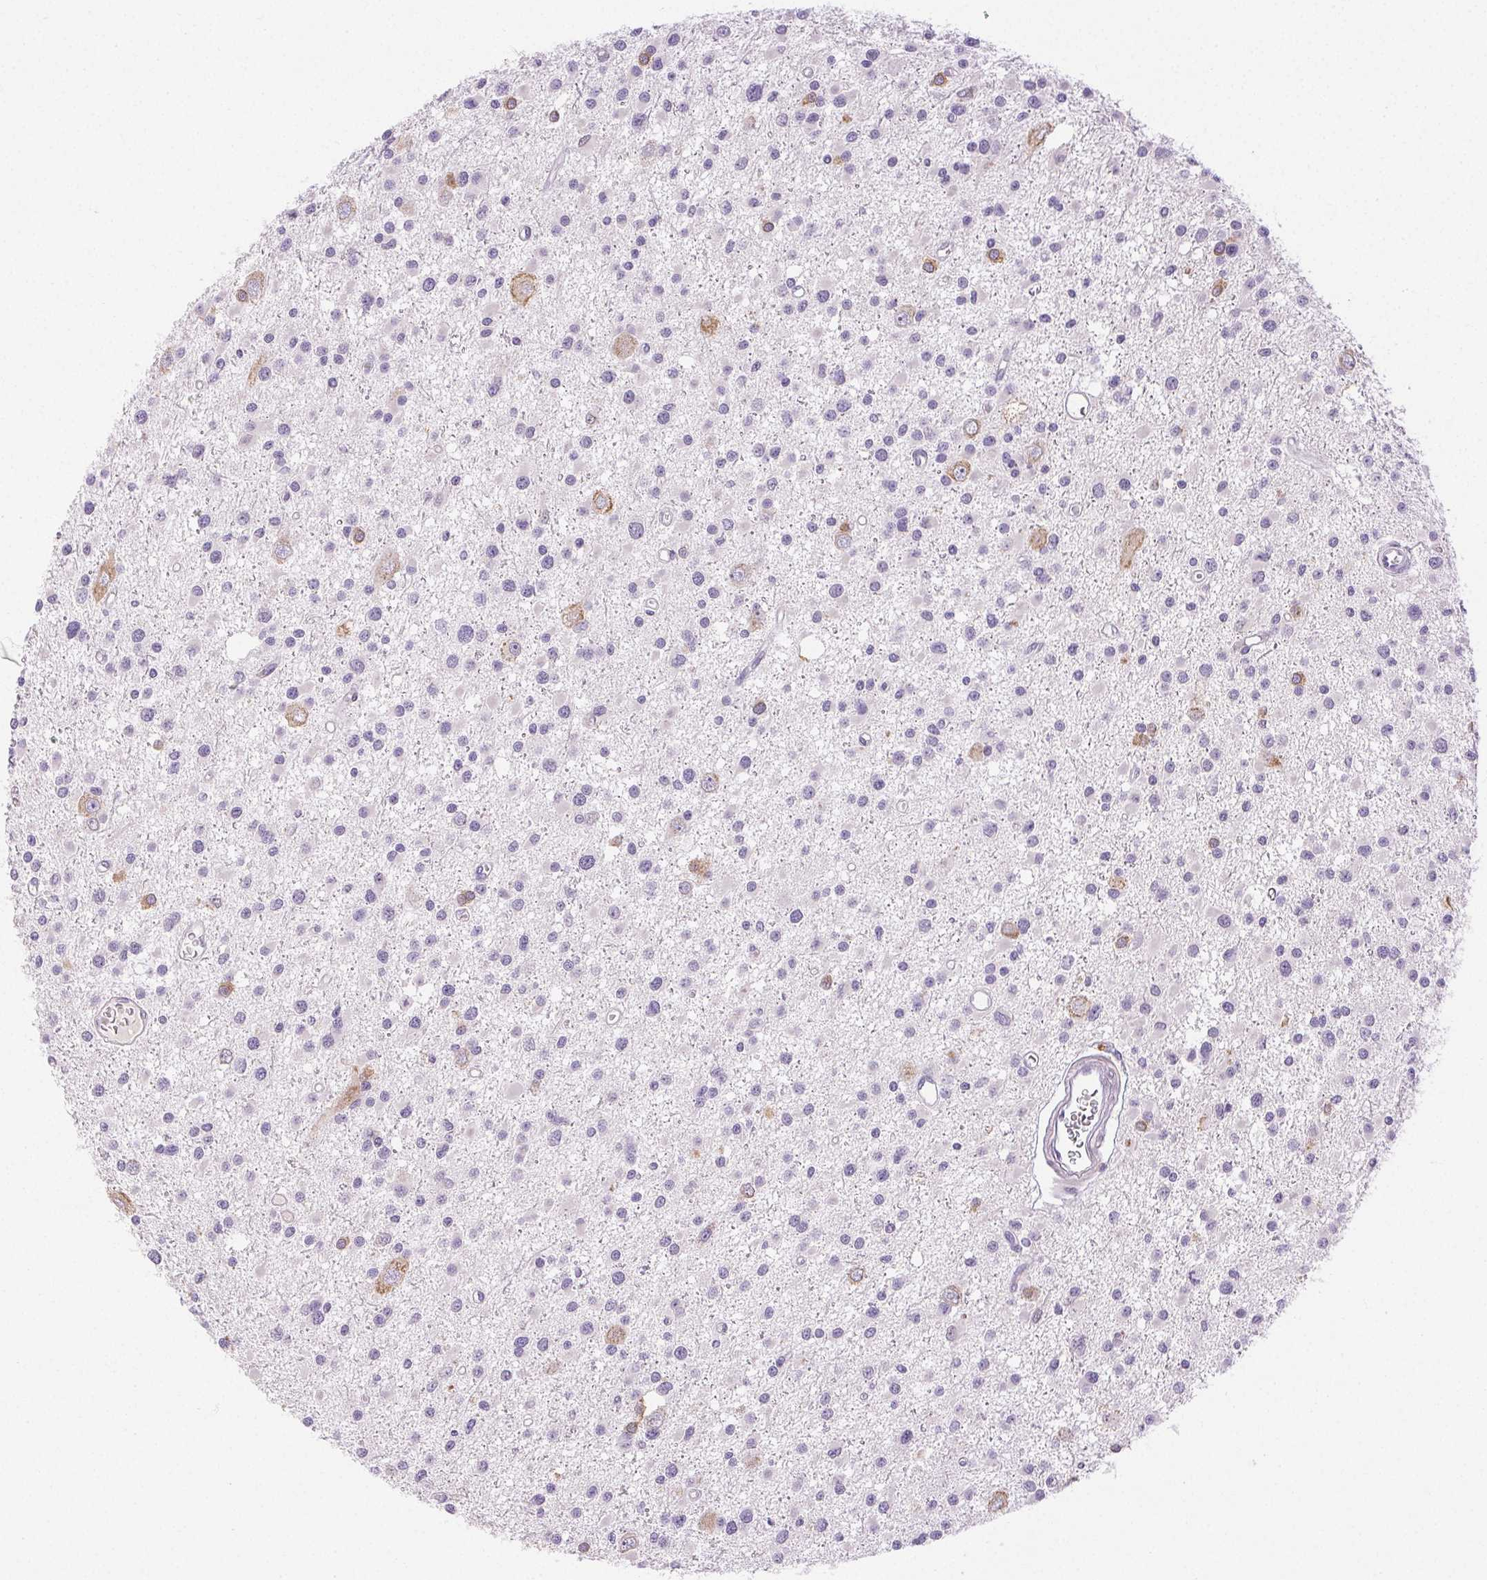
{"staining": {"intensity": "negative", "quantity": "none", "location": "none"}, "tissue": "glioma", "cell_type": "Tumor cells", "image_type": "cancer", "snomed": [{"axis": "morphology", "description": "Glioma, malignant, High grade"}, {"axis": "topography", "description": "Brain"}], "caption": "A photomicrograph of human glioma is negative for staining in tumor cells. (Brightfield microscopy of DAB (3,3'-diaminobenzidine) immunohistochemistry (IHC) at high magnification).", "gene": "EMX2", "patient": {"sex": "male", "age": 54}}